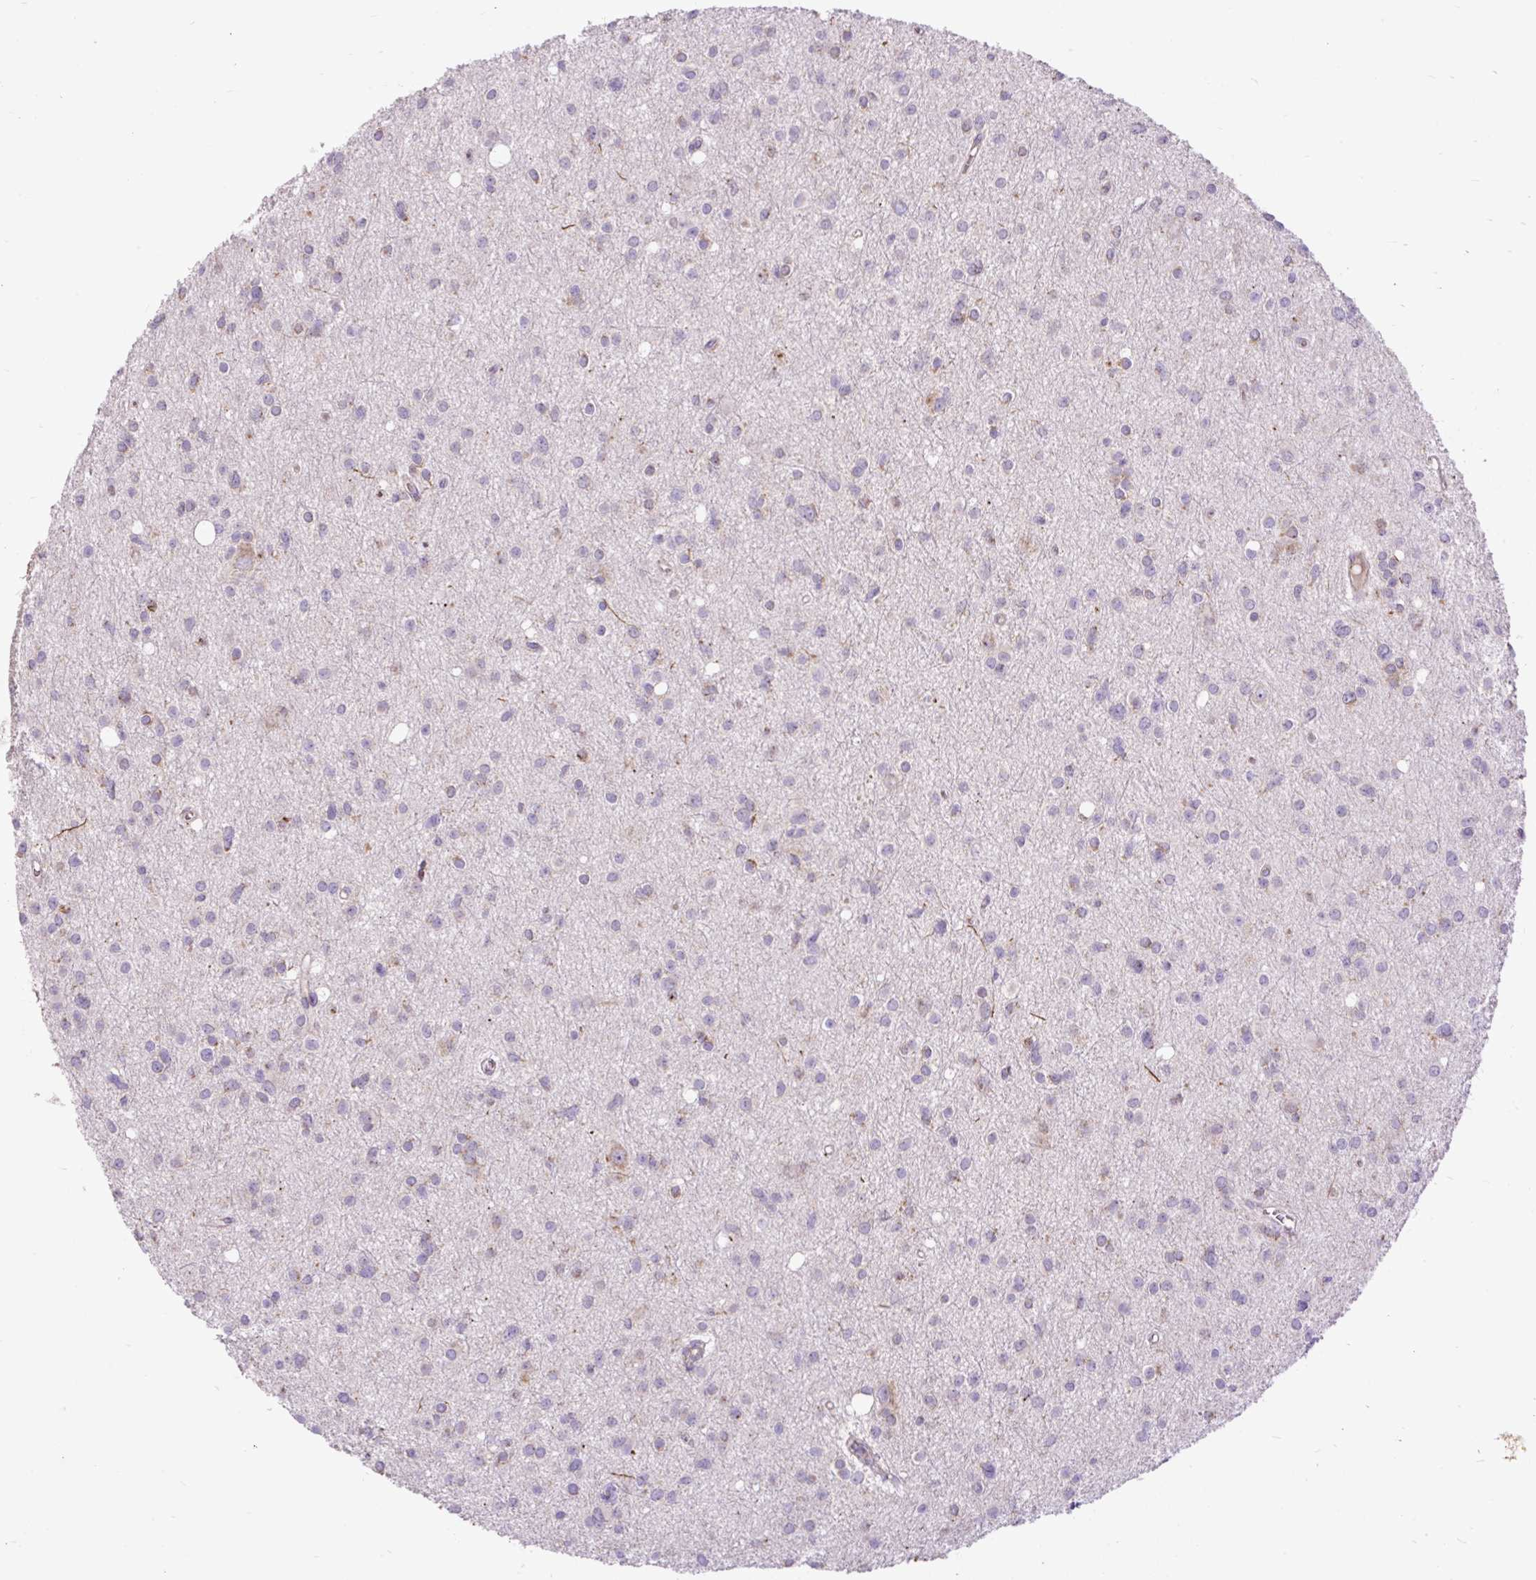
{"staining": {"intensity": "negative", "quantity": "none", "location": "none"}, "tissue": "glioma", "cell_type": "Tumor cells", "image_type": "cancer", "snomed": [{"axis": "morphology", "description": "Glioma, malignant, High grade"}, {"axis": "topography", "description": "Brain"}], "caption": "A histopathology image of human glioma is negative for staining in tumor cells. Nuclei are stained in blue.", "gene": "TOMM40", "patient": {"sex": "male", "age": 23}}